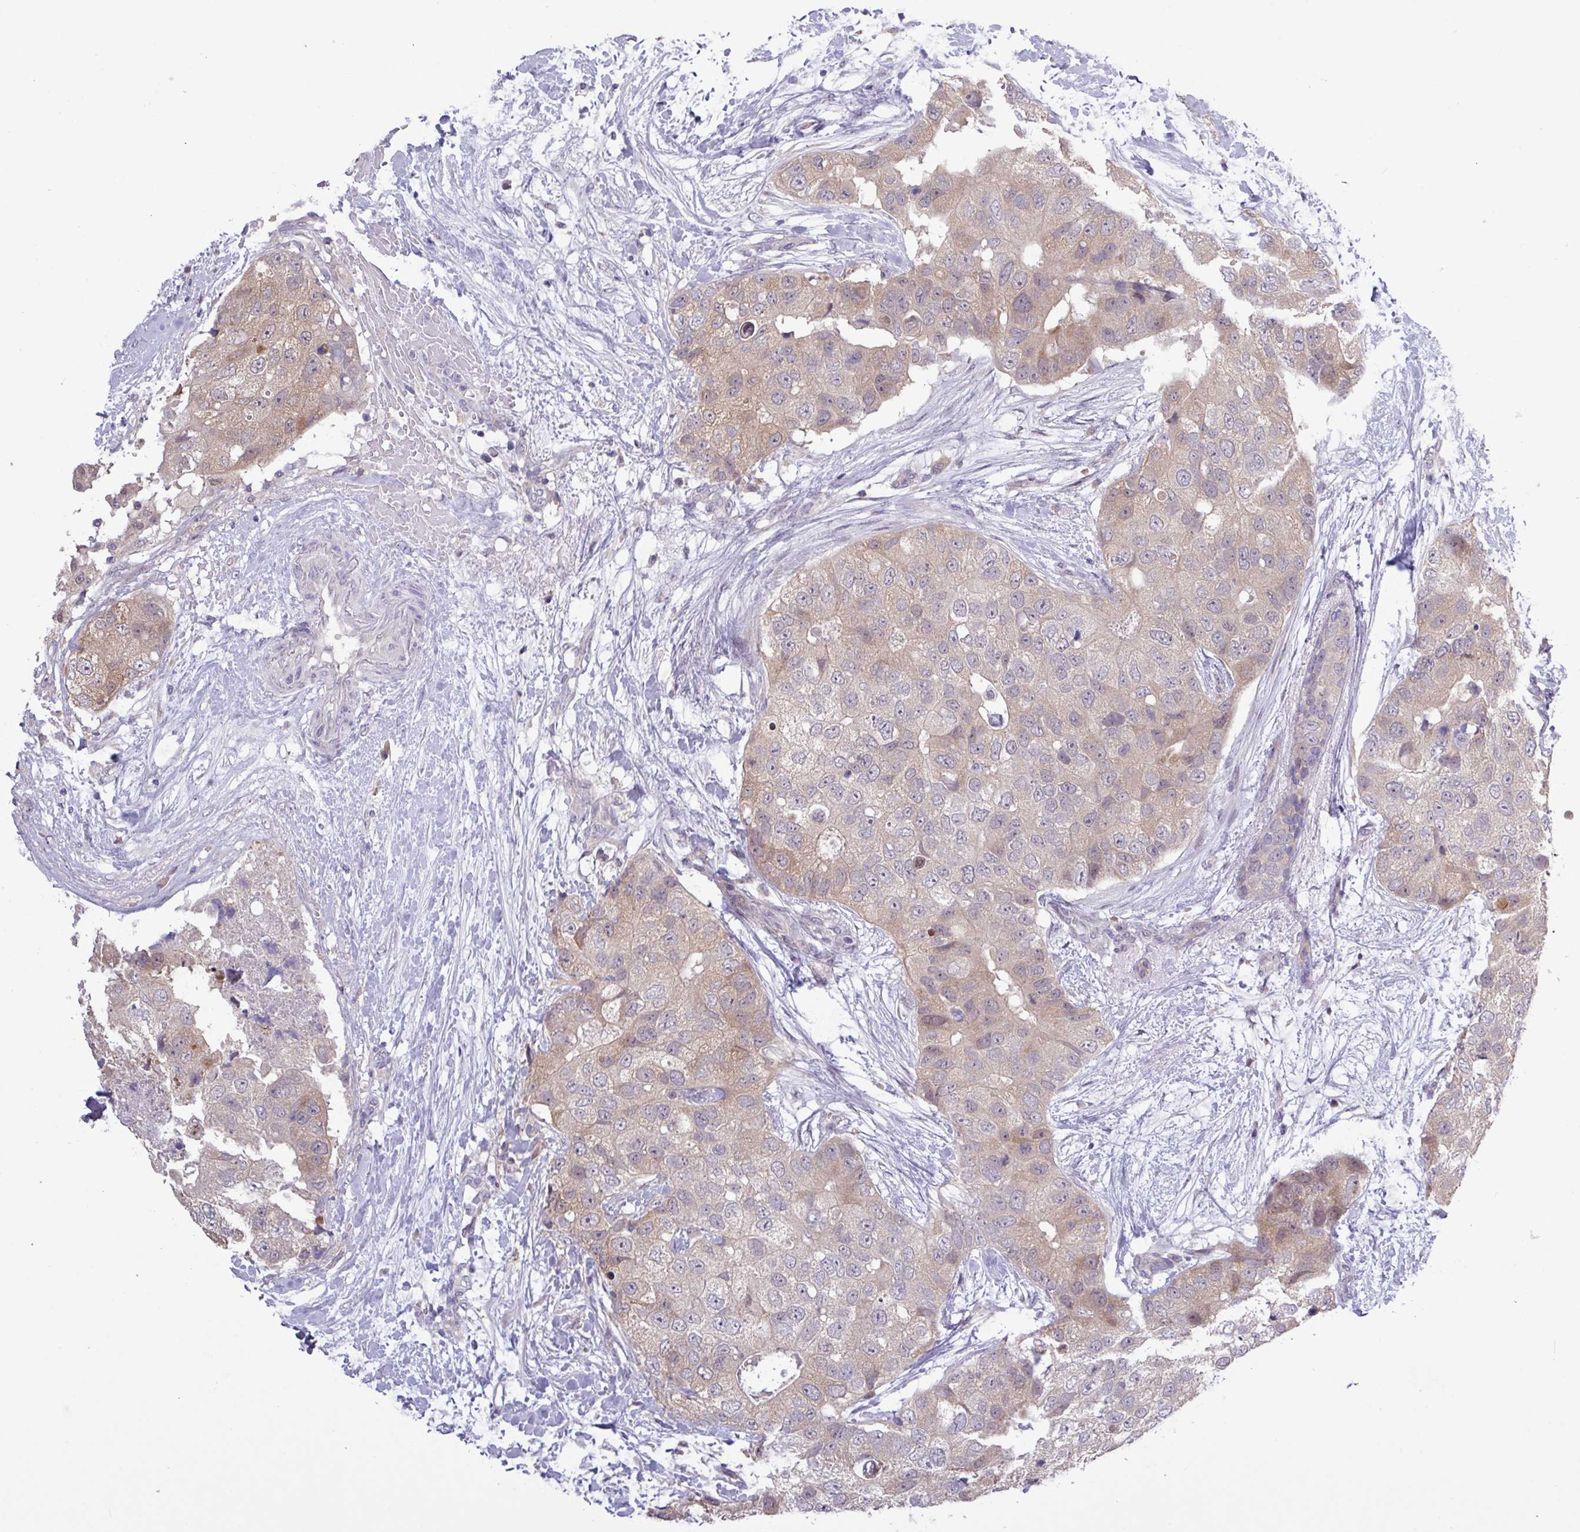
{"staining": {"intensity": "weak", "quantity": ">75%", "location": "cytoplasmic/membranous"}, "tissue": "breast cancer", "cell_type": "Tumor cells", "image_type": "cancer", "snomed": [{"axis": "morphology", "description": "Duct carcinoma"}, {"axis": "topography", "description": "Breast"}], "caption": "Immunohistochemistry image of breast intraductal carcinoma stained for a protein (brown), which reveals low levels of weak cytoplasmic/membranous staining in about >75% of tumor cells.", "gene": "RIPPLY1", "patient": {"sex": "female", "age": 62}}